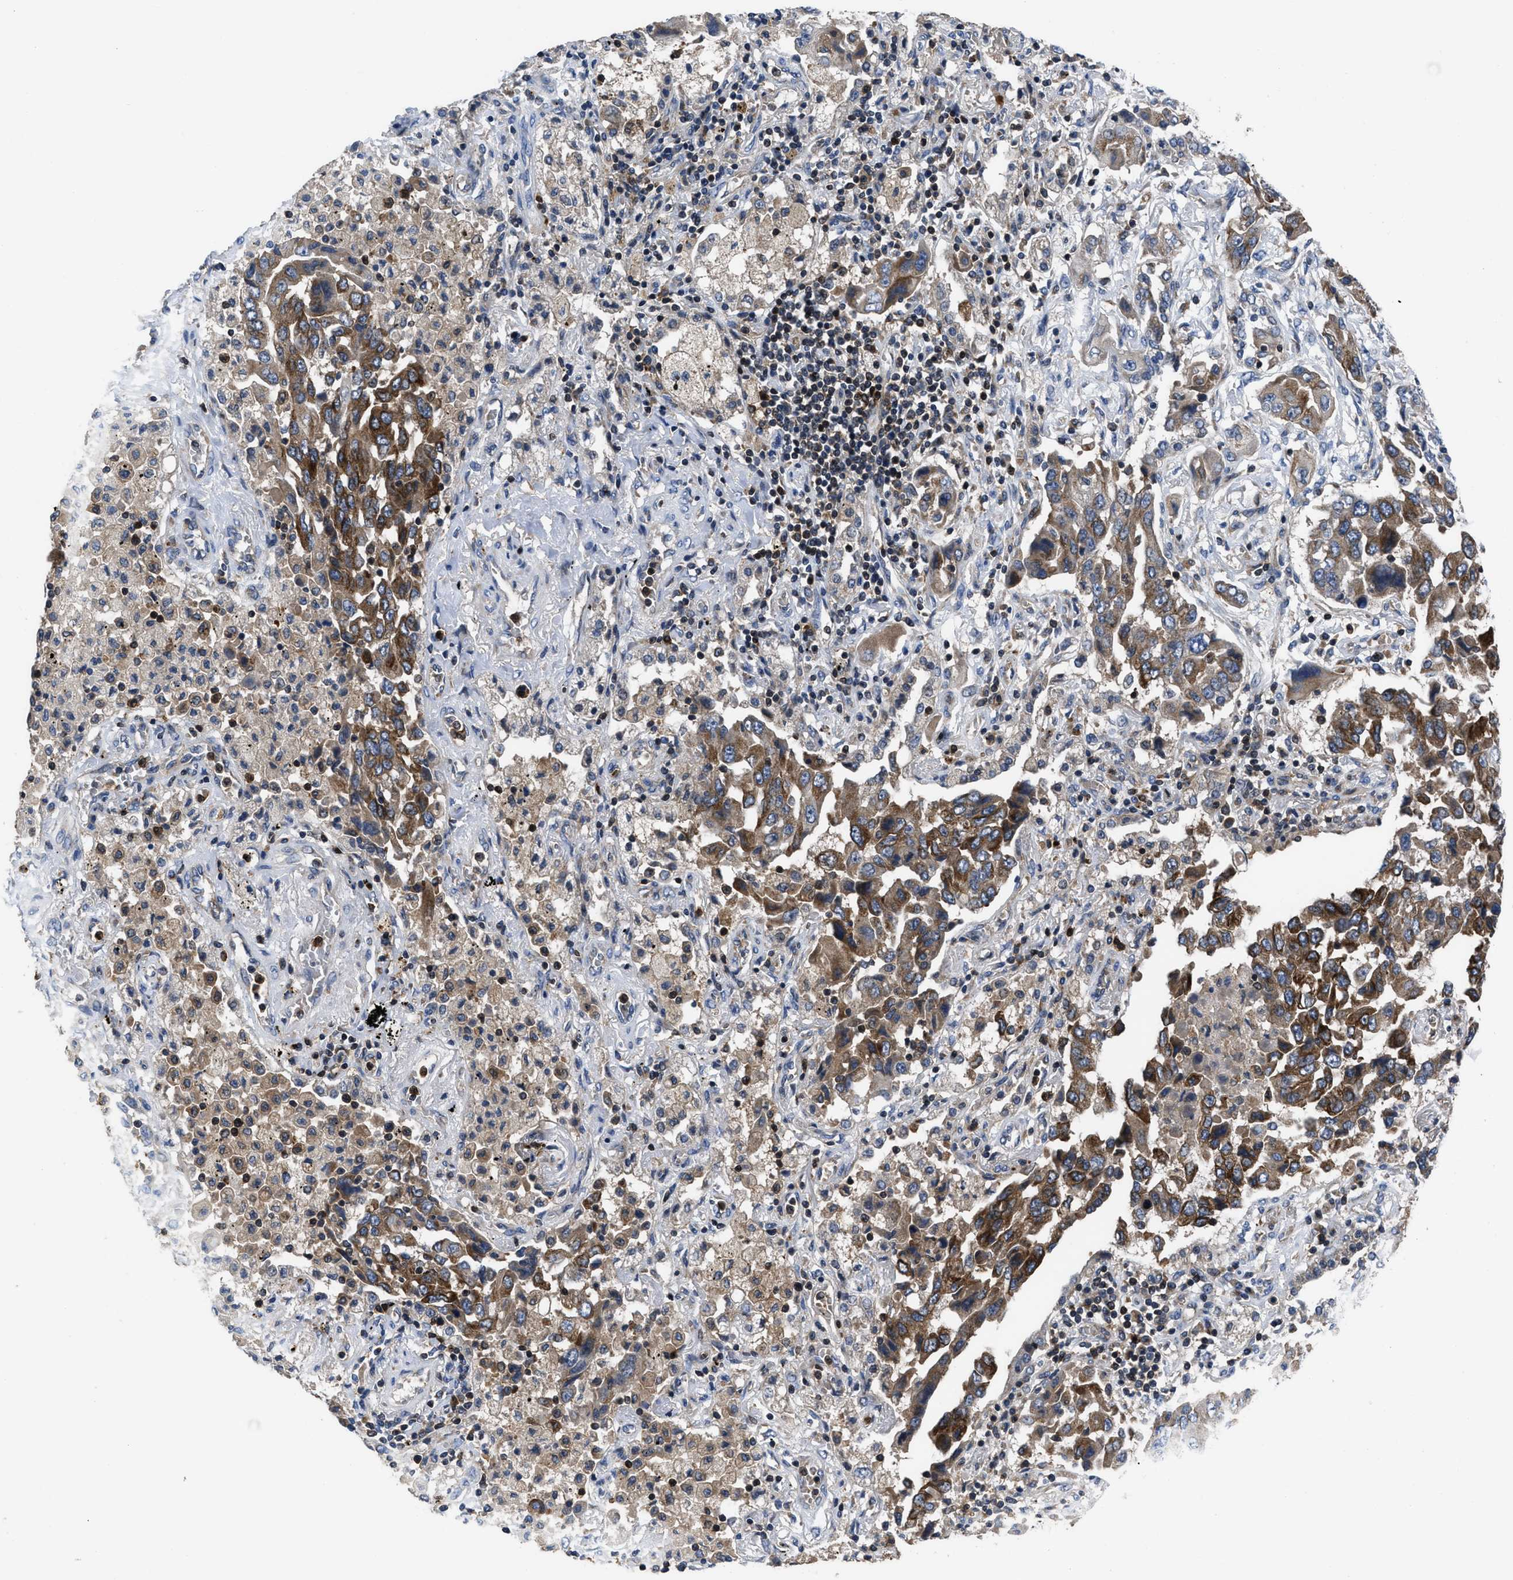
{"staining": {"intensity": "strong", "quantity": ">75%", "location": "cytoplasmic/membranous"}, "tissue": "lung cancer", "cell_type": "Tumor cells", "image_type": "cancer", "snomed": [{"axis": "morphology", "description": "Adenocarcinoma, NOS"}, {"axis": "topography", "description": "Lung"}], "caption": "The micrograph exhibits immunohistochemical staining of lung cancer (adenocarcinoma). There is strong cytoplasmic/membranous positivity is present in approximately >75% of tumor cells.", "gene": "YBEY", "patient": {"sex": "female", "age": 65}}